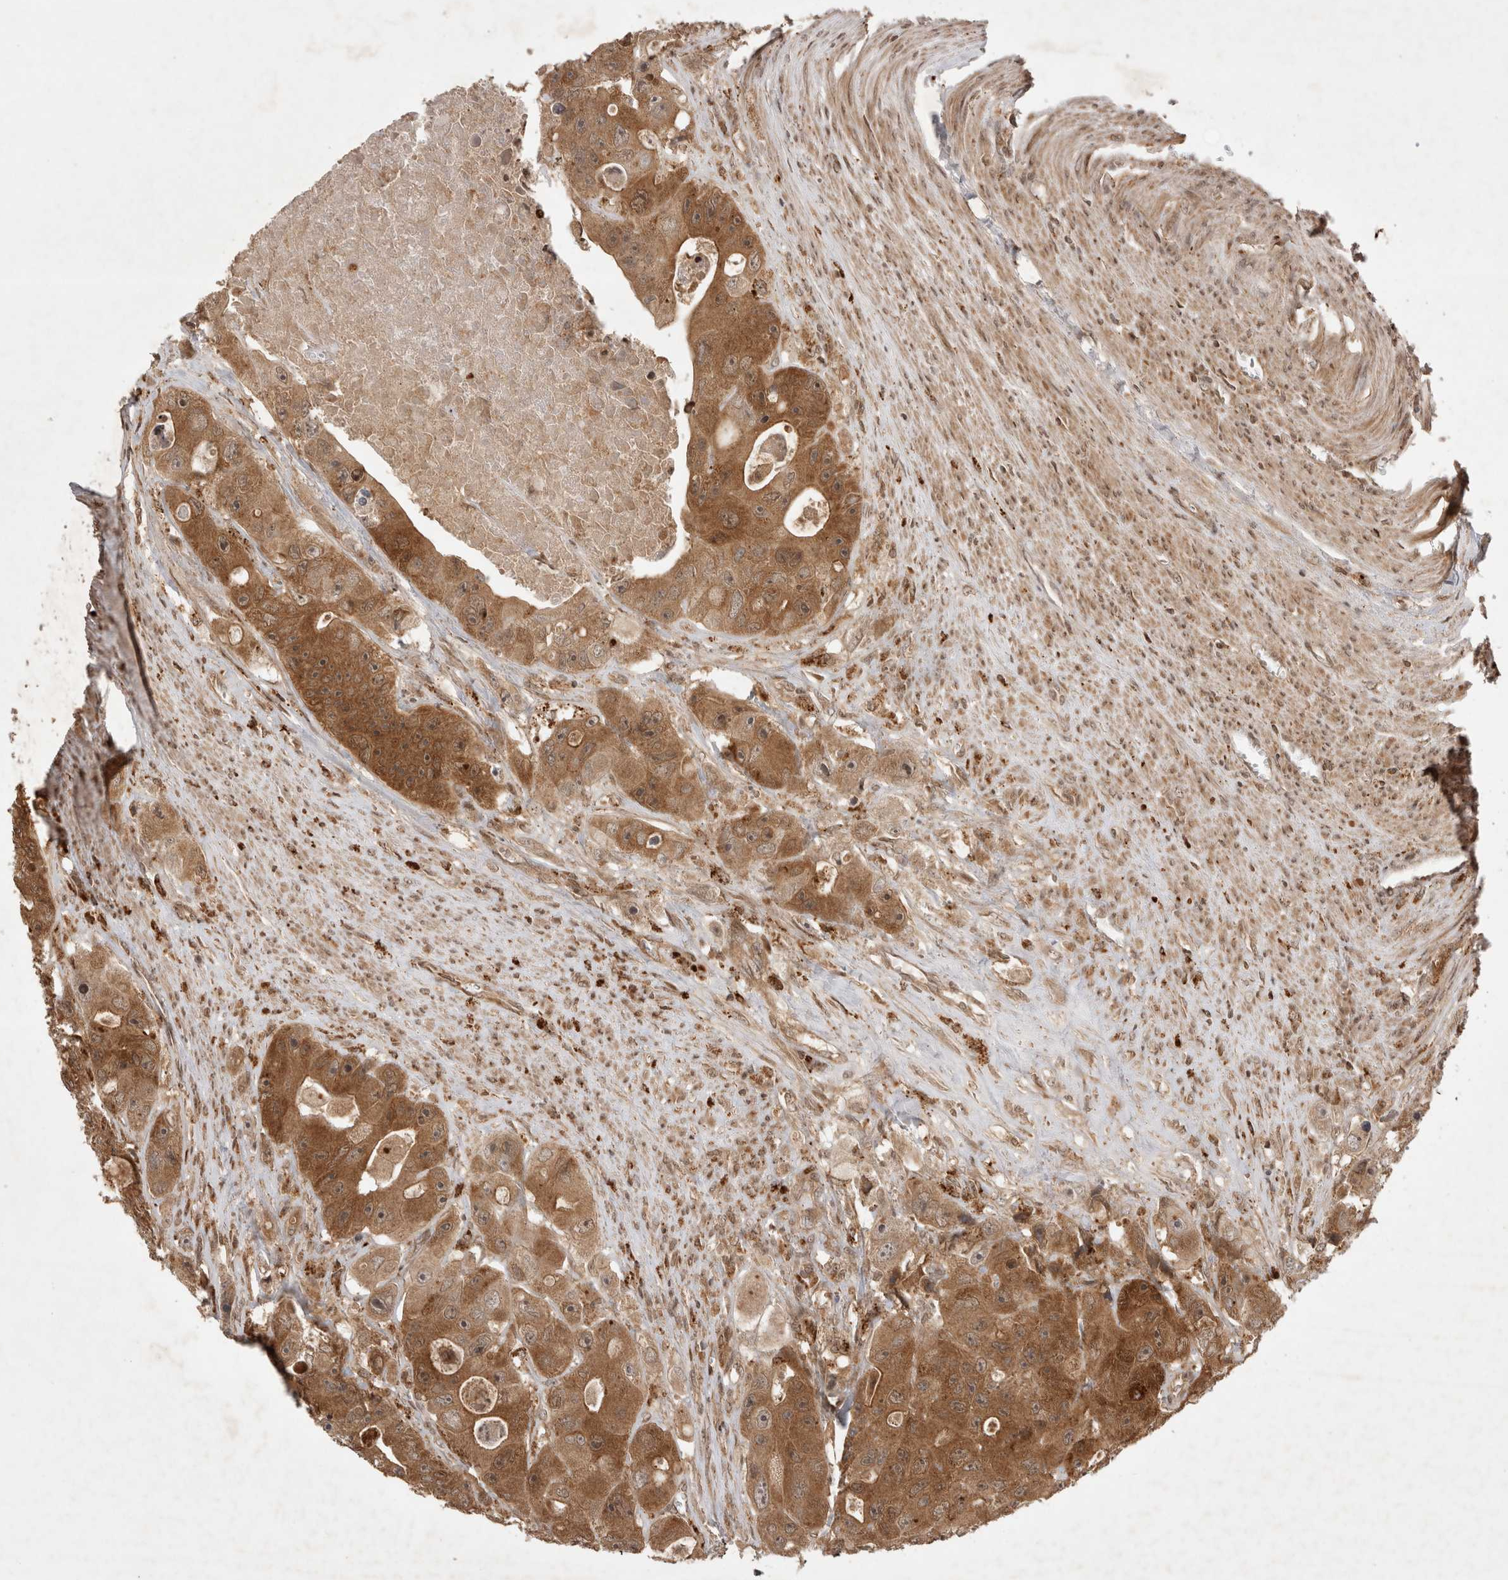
{"staining": {"intensity": "strong", "quantity": ">75%", "location": "cytoplasmic/membranous"}, "tissue": "colorectal cancer", "cell_type": "Tumor cells", "image_type": "cancer", "snomed": [{"axis": "morphology", "description": "Adenocarcinoma, NOS"}, {"axis": "topography", "description": "Colon"}], "caption": "High-power microscopy captured an immunohistochemistry photomicrograph of colorectal cancer (adenocarcinoma), revealing strong cytoplasmic/membranous expression in about >75% of tumor cells.", "gene": "FAM221A", "patient": {"sex": "female", "age": 46}}